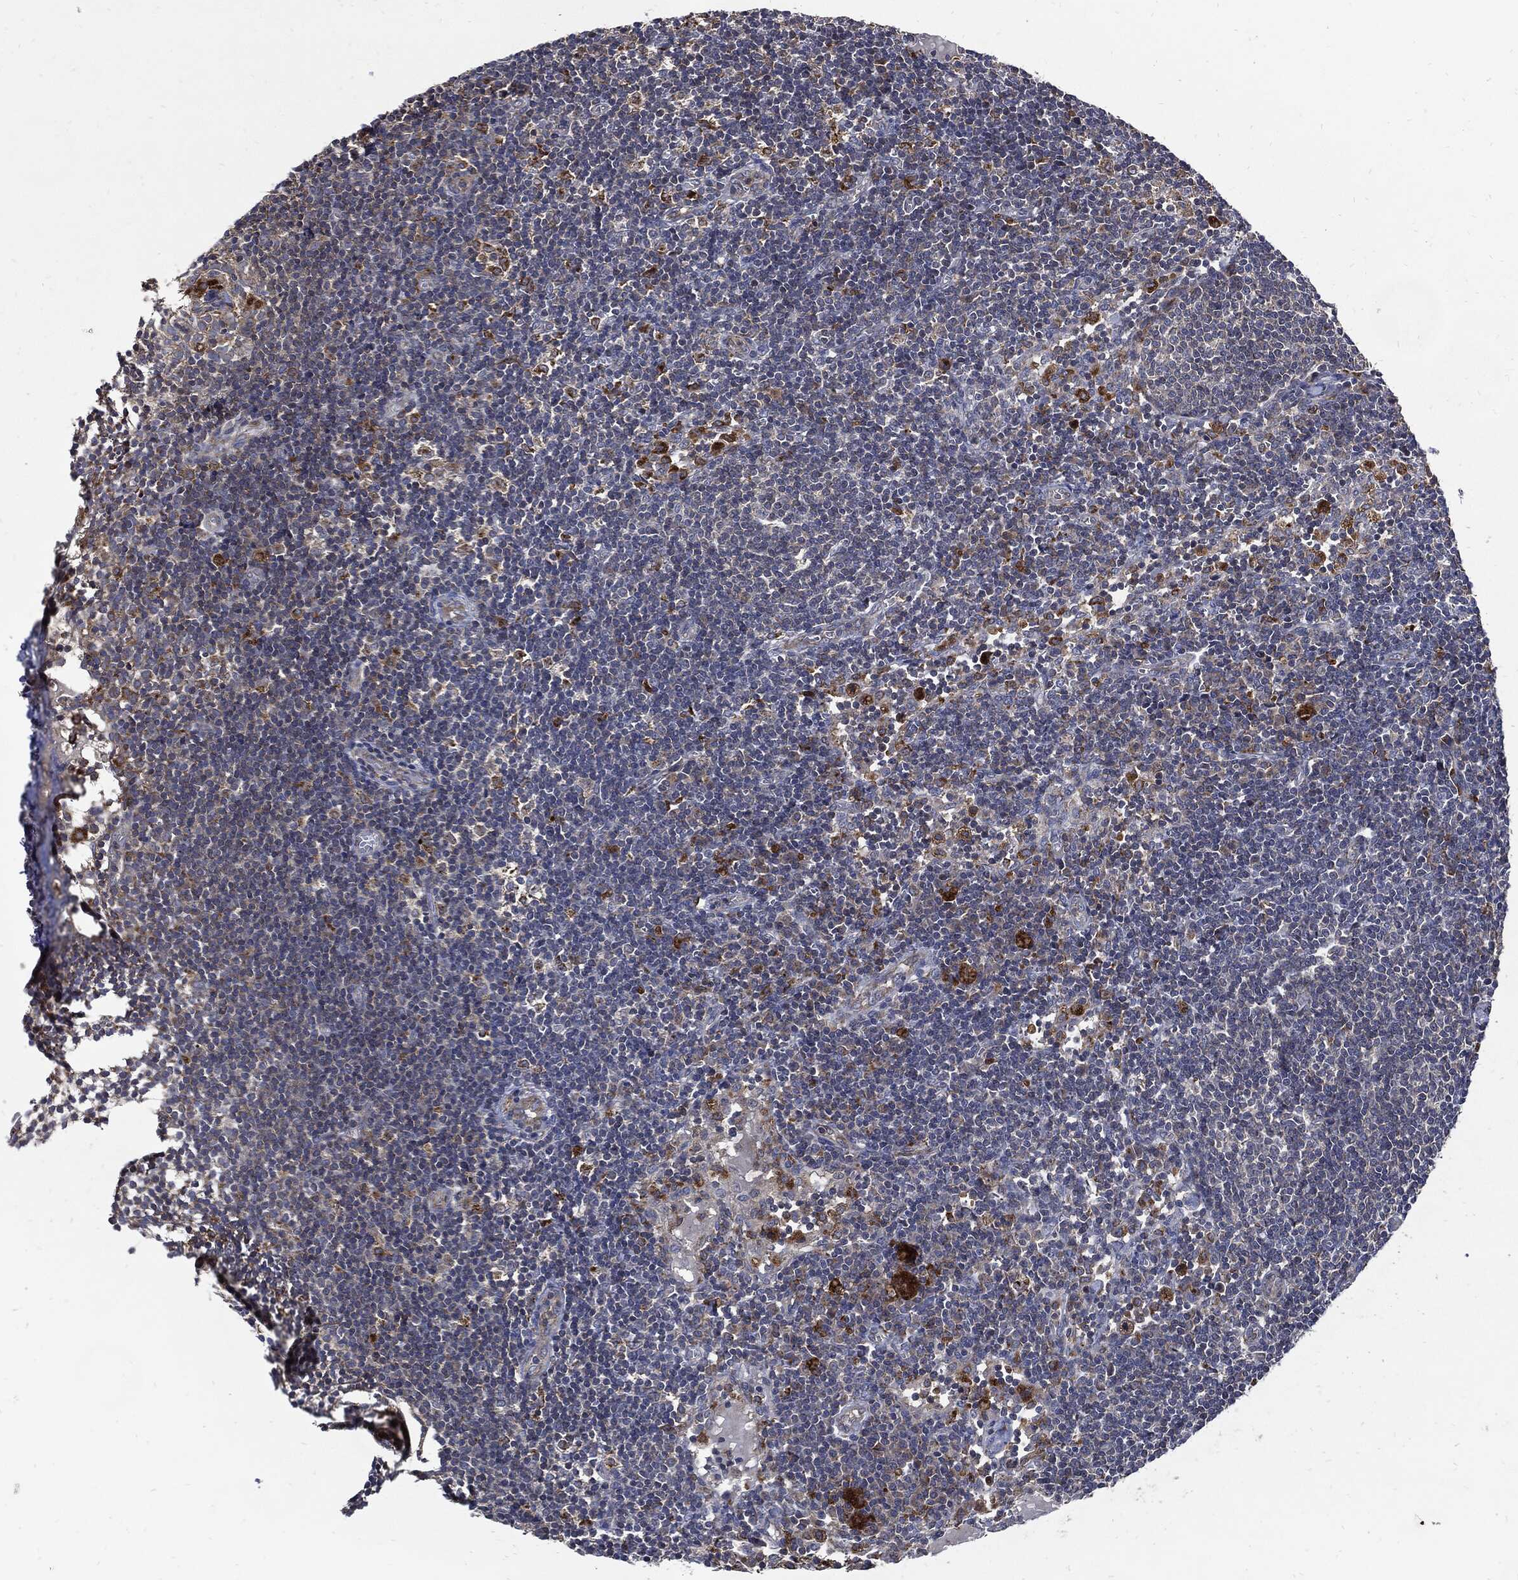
{"staining": {"intensity": "strong", "quantity": "<25%", "location": "cytoplasmic/membranous"}, "tissue": "lymph node", "cell_type": "Germinal center cells", "image_type": "normal", "snomed": [{"axis": "morphology", "description": "Normal tissue, NOS"}, {"axis": "morphology", "description": "Adenocarcinoma, NOS"}, {"axis": "topography", "description": "Lymph node"}, {"axis": "topography", "description": "Pancreas"}], "caption": "A micrograph showing strong cytoplasmic/membranous expression in approximately <25% of germinal center cells in benign lymph node, as visualized by brown immunohistochemical staining.", "gene": "SLC31A2", "patient": {"sex": "female", "age": 58}}